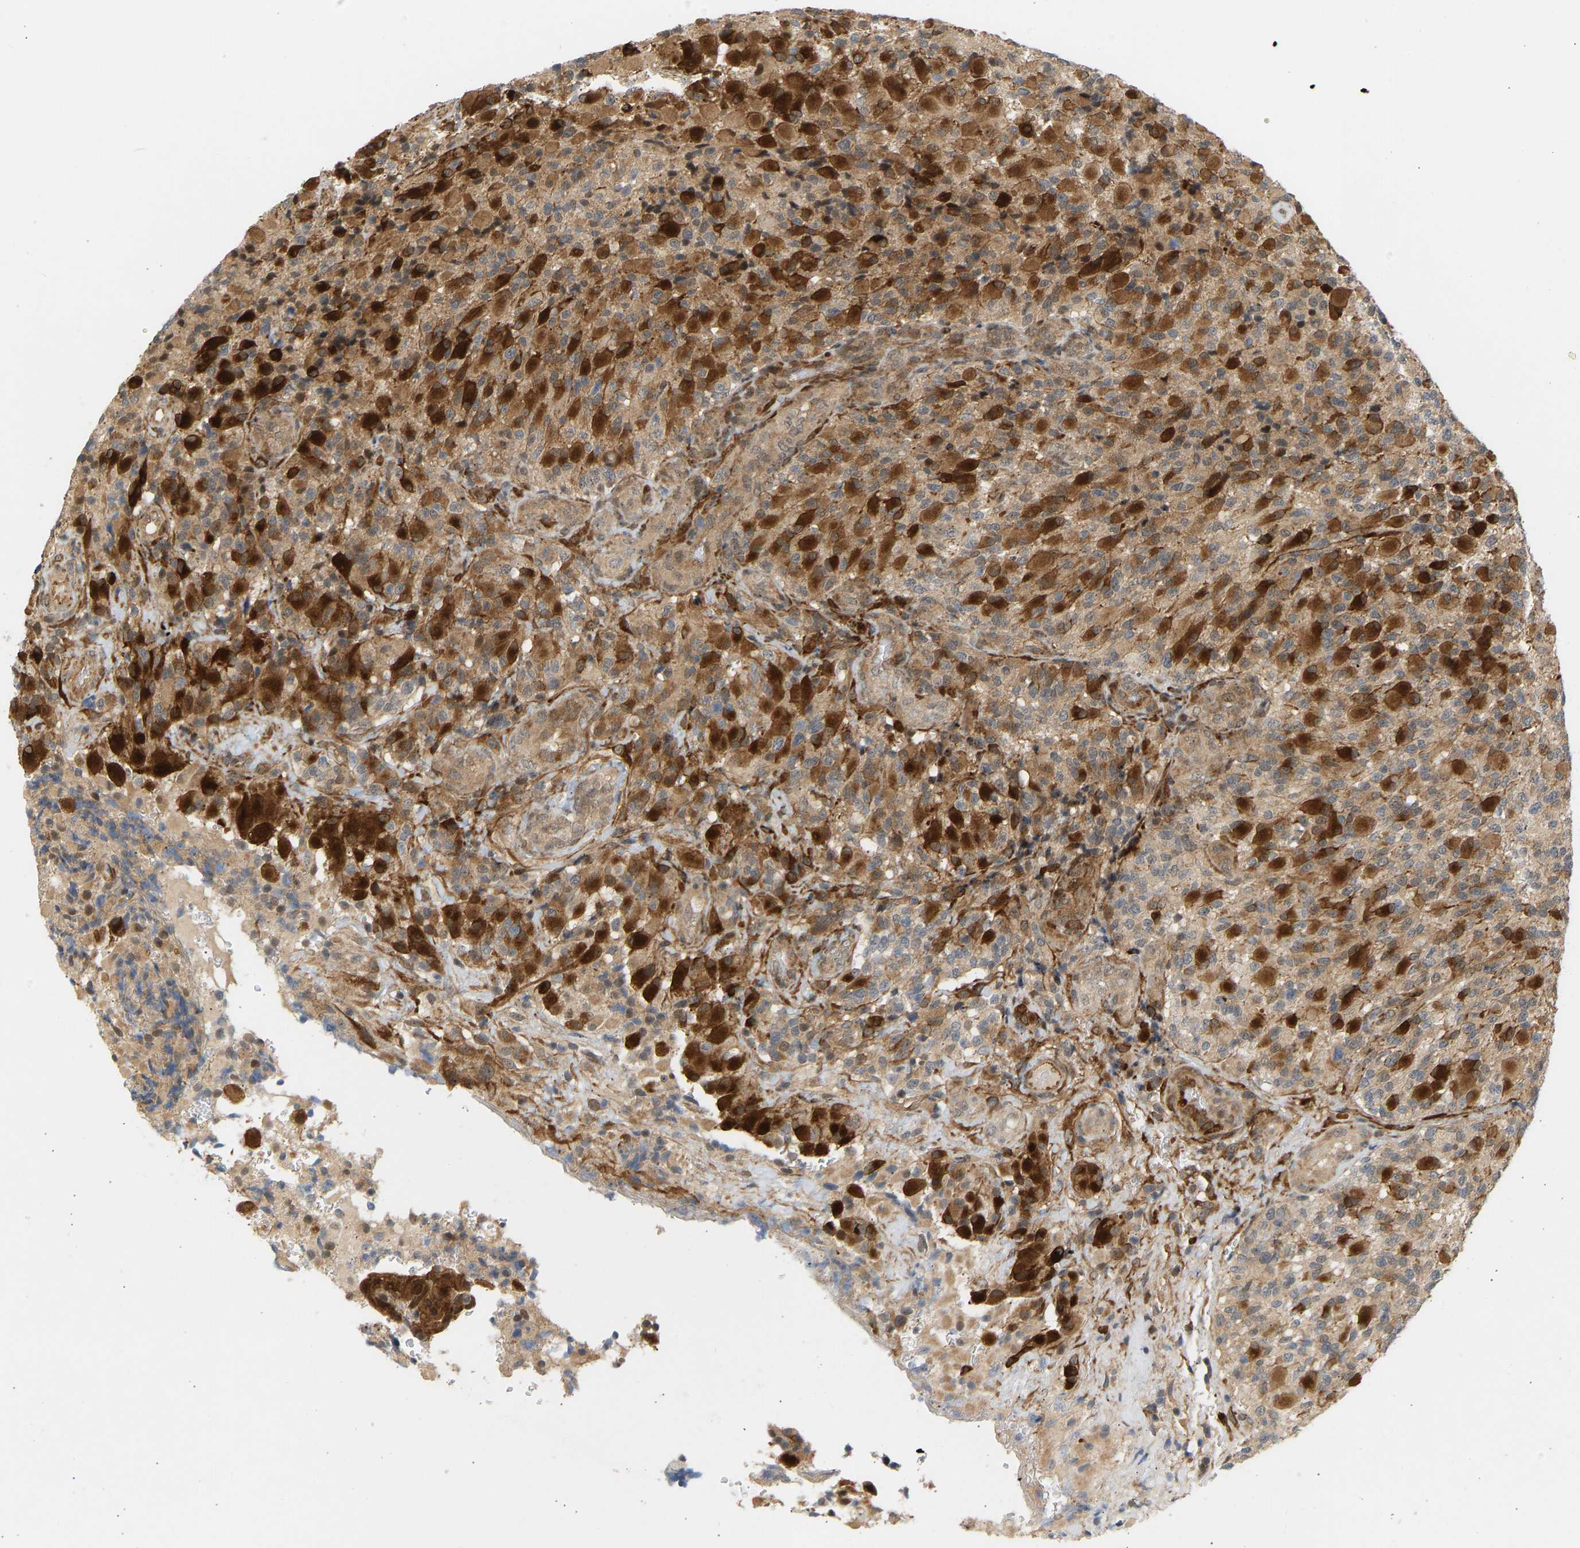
{"staining": {"intensity": "strong", "quantity": "25%-75%", "location": "cytoplasmic/membranous,nuclear"}, "tissue": "glioma", "cell_type": "Tumor cells", "image_type": "cancer", "snomed": [{"axis": "morphology", "description": "Glioma, malignant, High grade"}, {"axis": "topography", "description": "Brain"}], "caption": "Strong cytoplasmic/membranous and nuclear staining is appreciated in about 25%-75% of tumor cells in glioma.", "gene": "BAG1", "patient": {"sex": "male", "age": 71}}